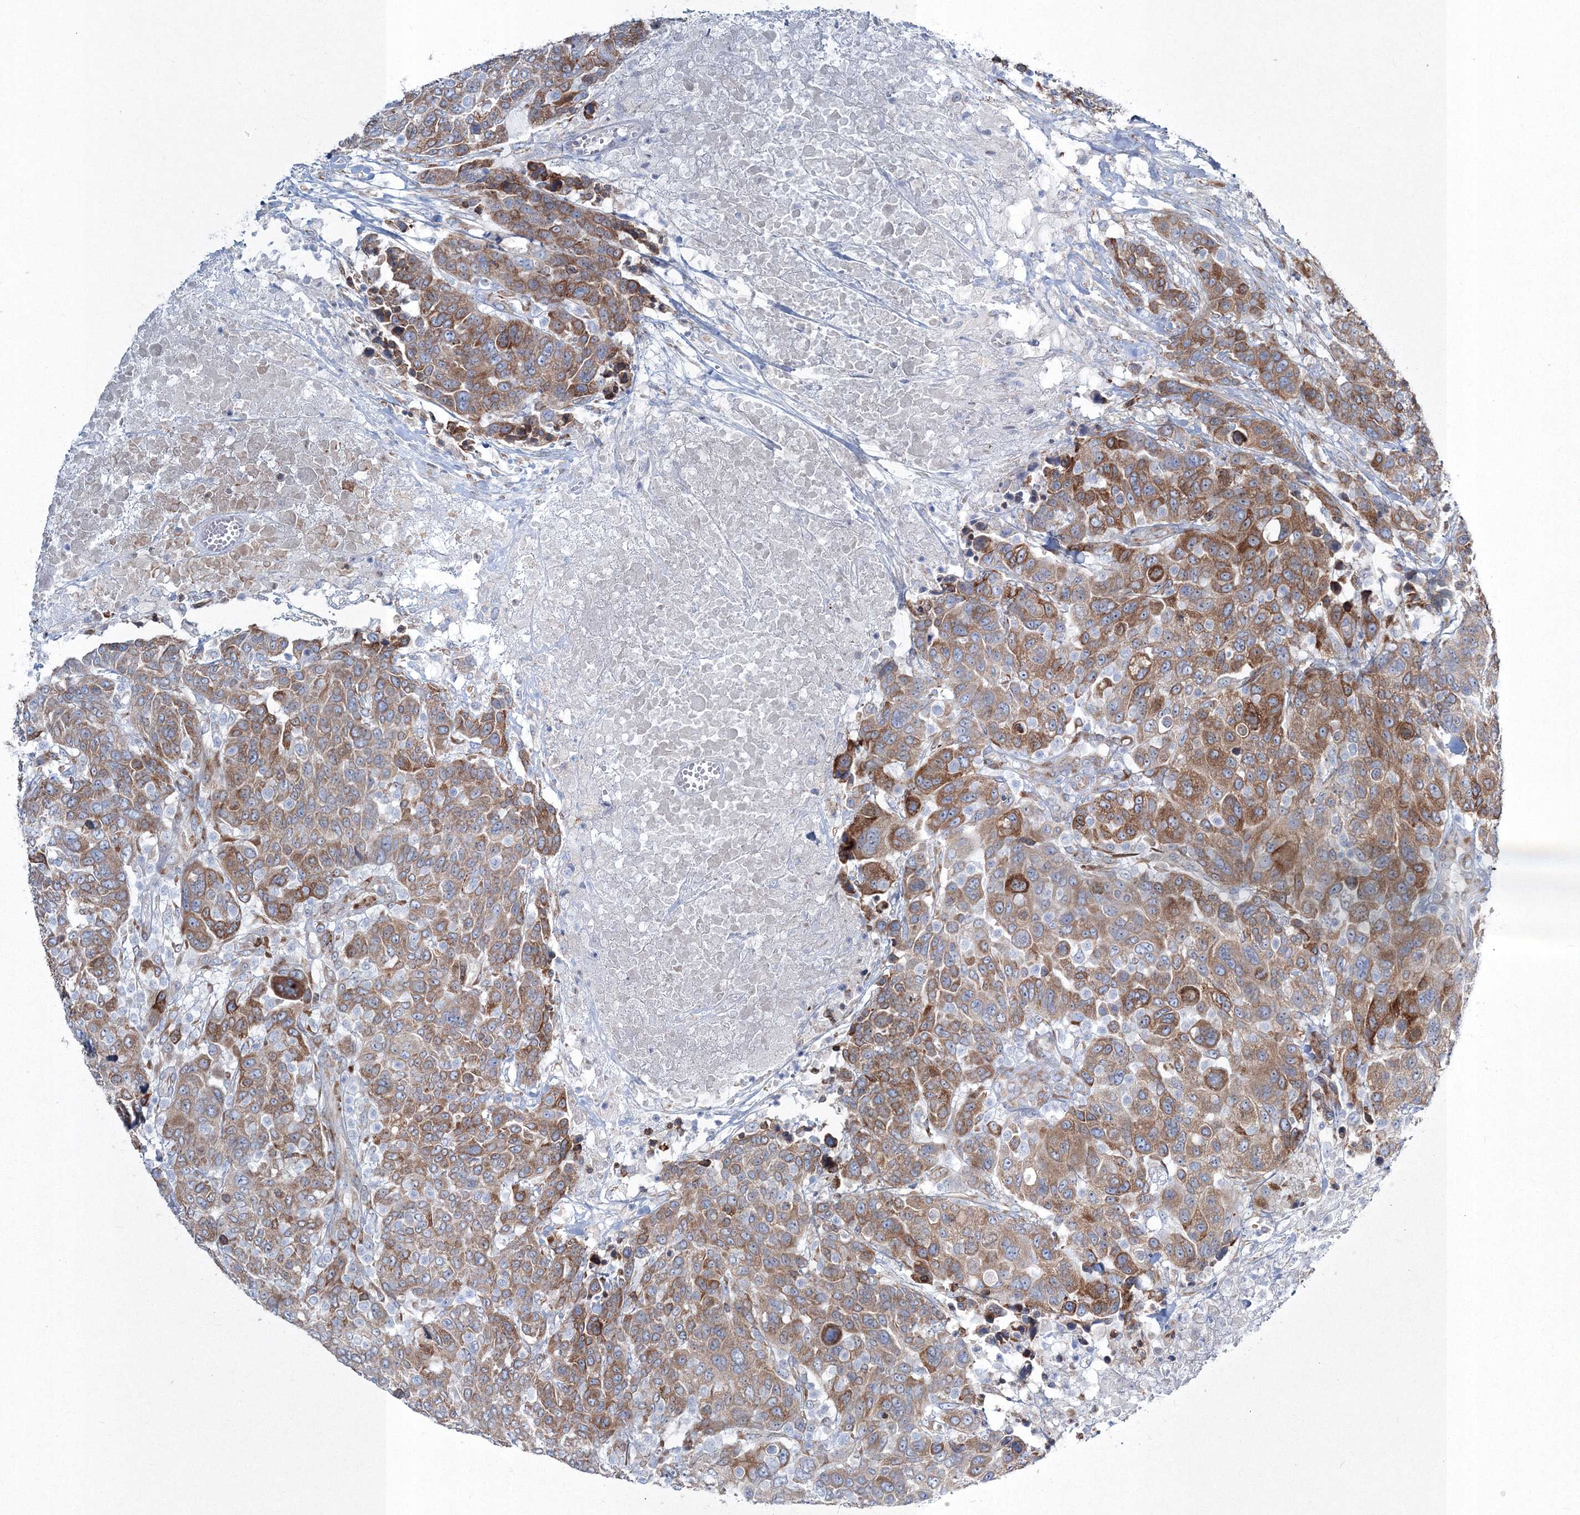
{"staining": {"intensity": "moderate", "quantity": ">75%", "location": "cytoplasmic/membranous"}, "tissue": "breast cancer", "cell_type": "Tumor cells", "image_type": "cancer", "snomed": [{"axis": "morphology", "description": "Duct carcinoma"}, {"axis": "topography", "description": "Breast"}], "caption": "Immunohistochemical staining of human breast cancer (infiltrating ductal carcinoma) demonstrates medium levels of moderate cytoplasmic/membranous protein staining in approximately >75% of tumor cells. (Brightfield microscopy of DAB IHC at high magnification).", "gene": "RCN1", "patient": {"sex": "female", "age": 37}}